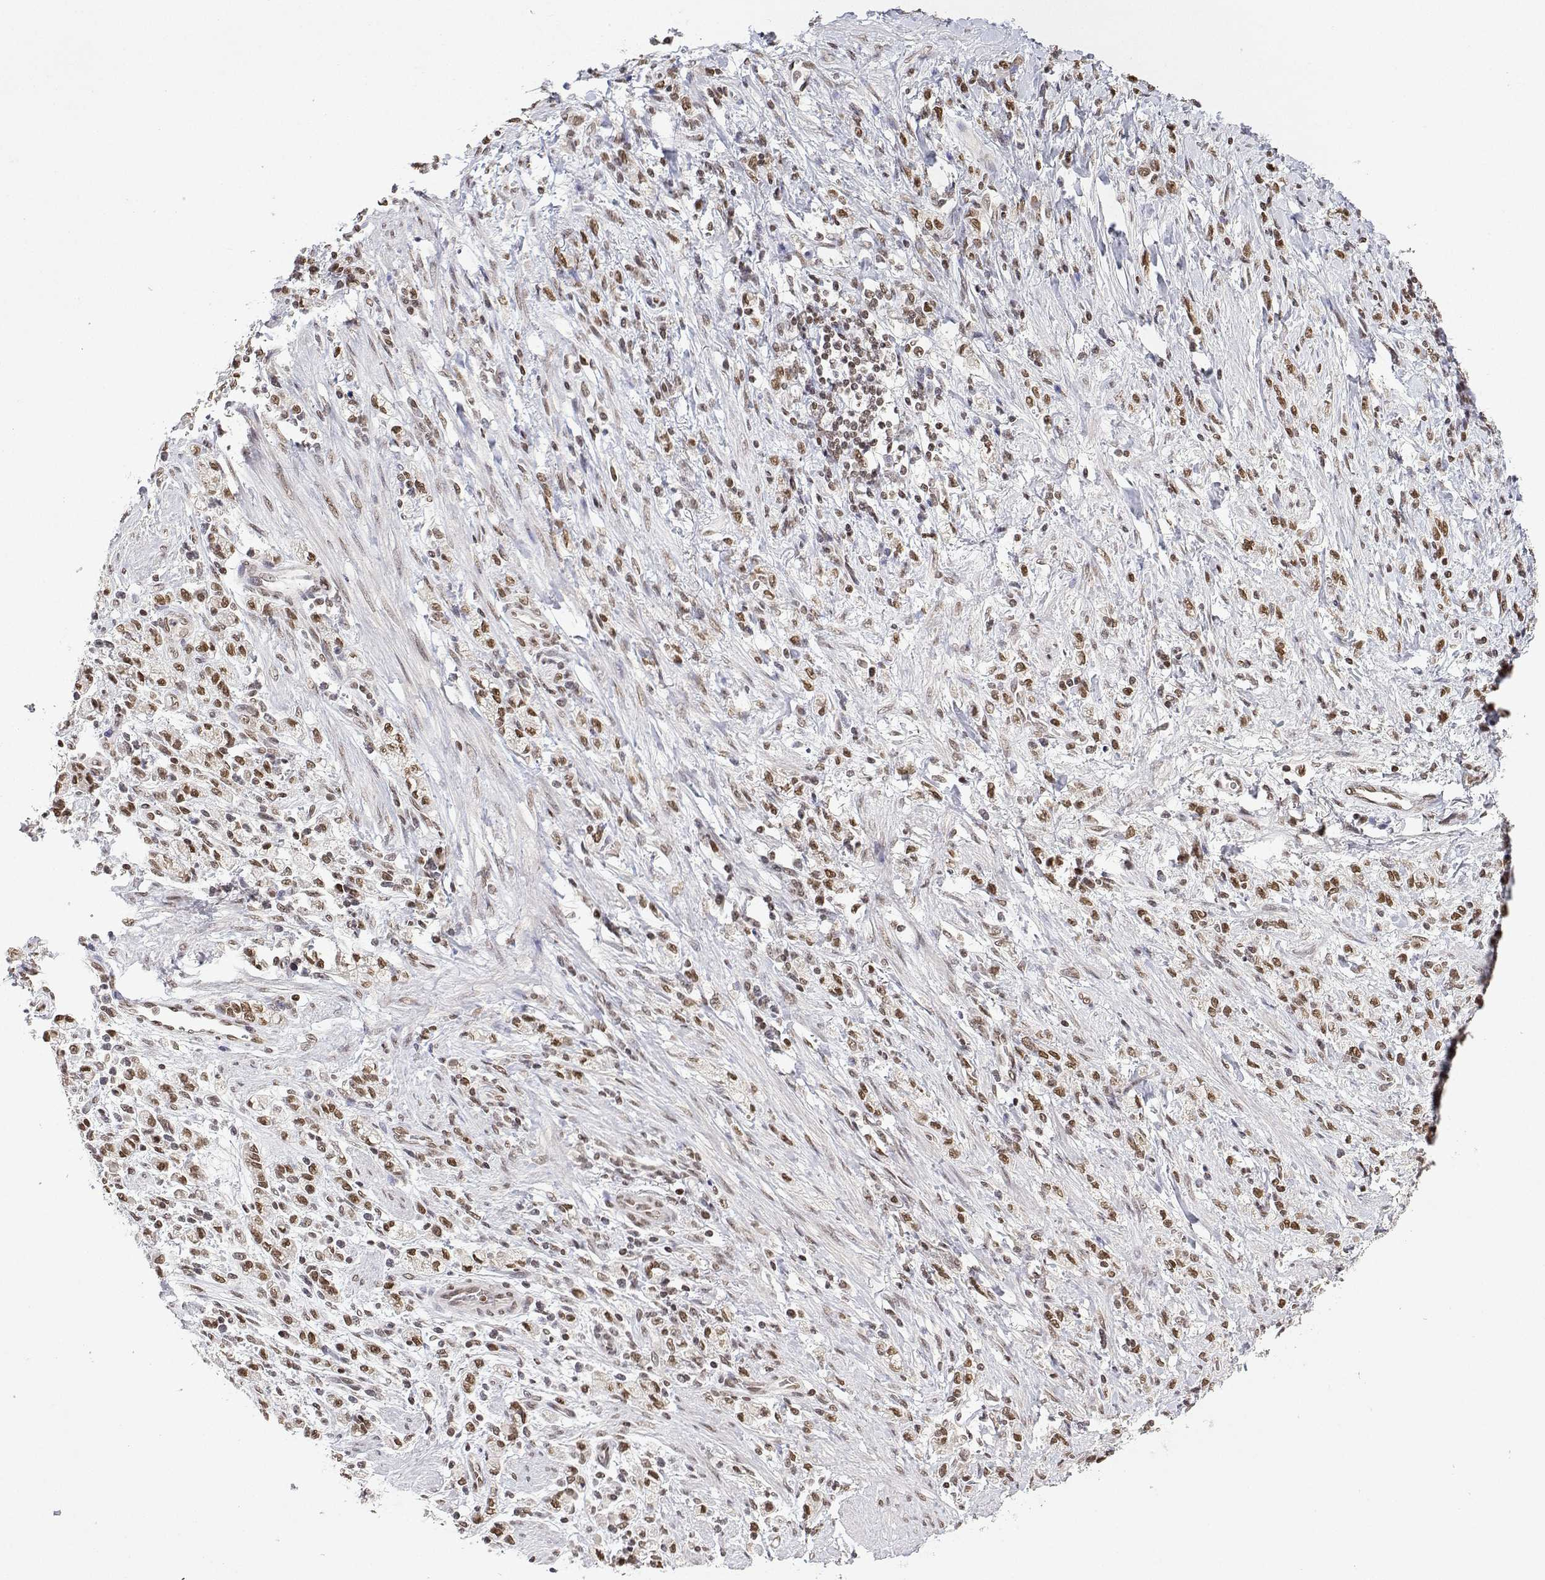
{"staining": {"intensity": "moderate", "quantity": ">75%", "location": "nuclear"}, "tissue": "stomach cancer", "cell_type": "Tumor cells", "image_type": "cancer", "snomed": [{"axis": "morphology", "description": "Adenocarcinoma, NOS"}, {"axis": "topography", "description": "Stomach"}], "caption": "A medium amount of moderate nuclear staining is present in about >75% of tumor cells in stomach cancer tissue.", "gene": "XPC", "patient": {"sex": "male", "age": 77}}